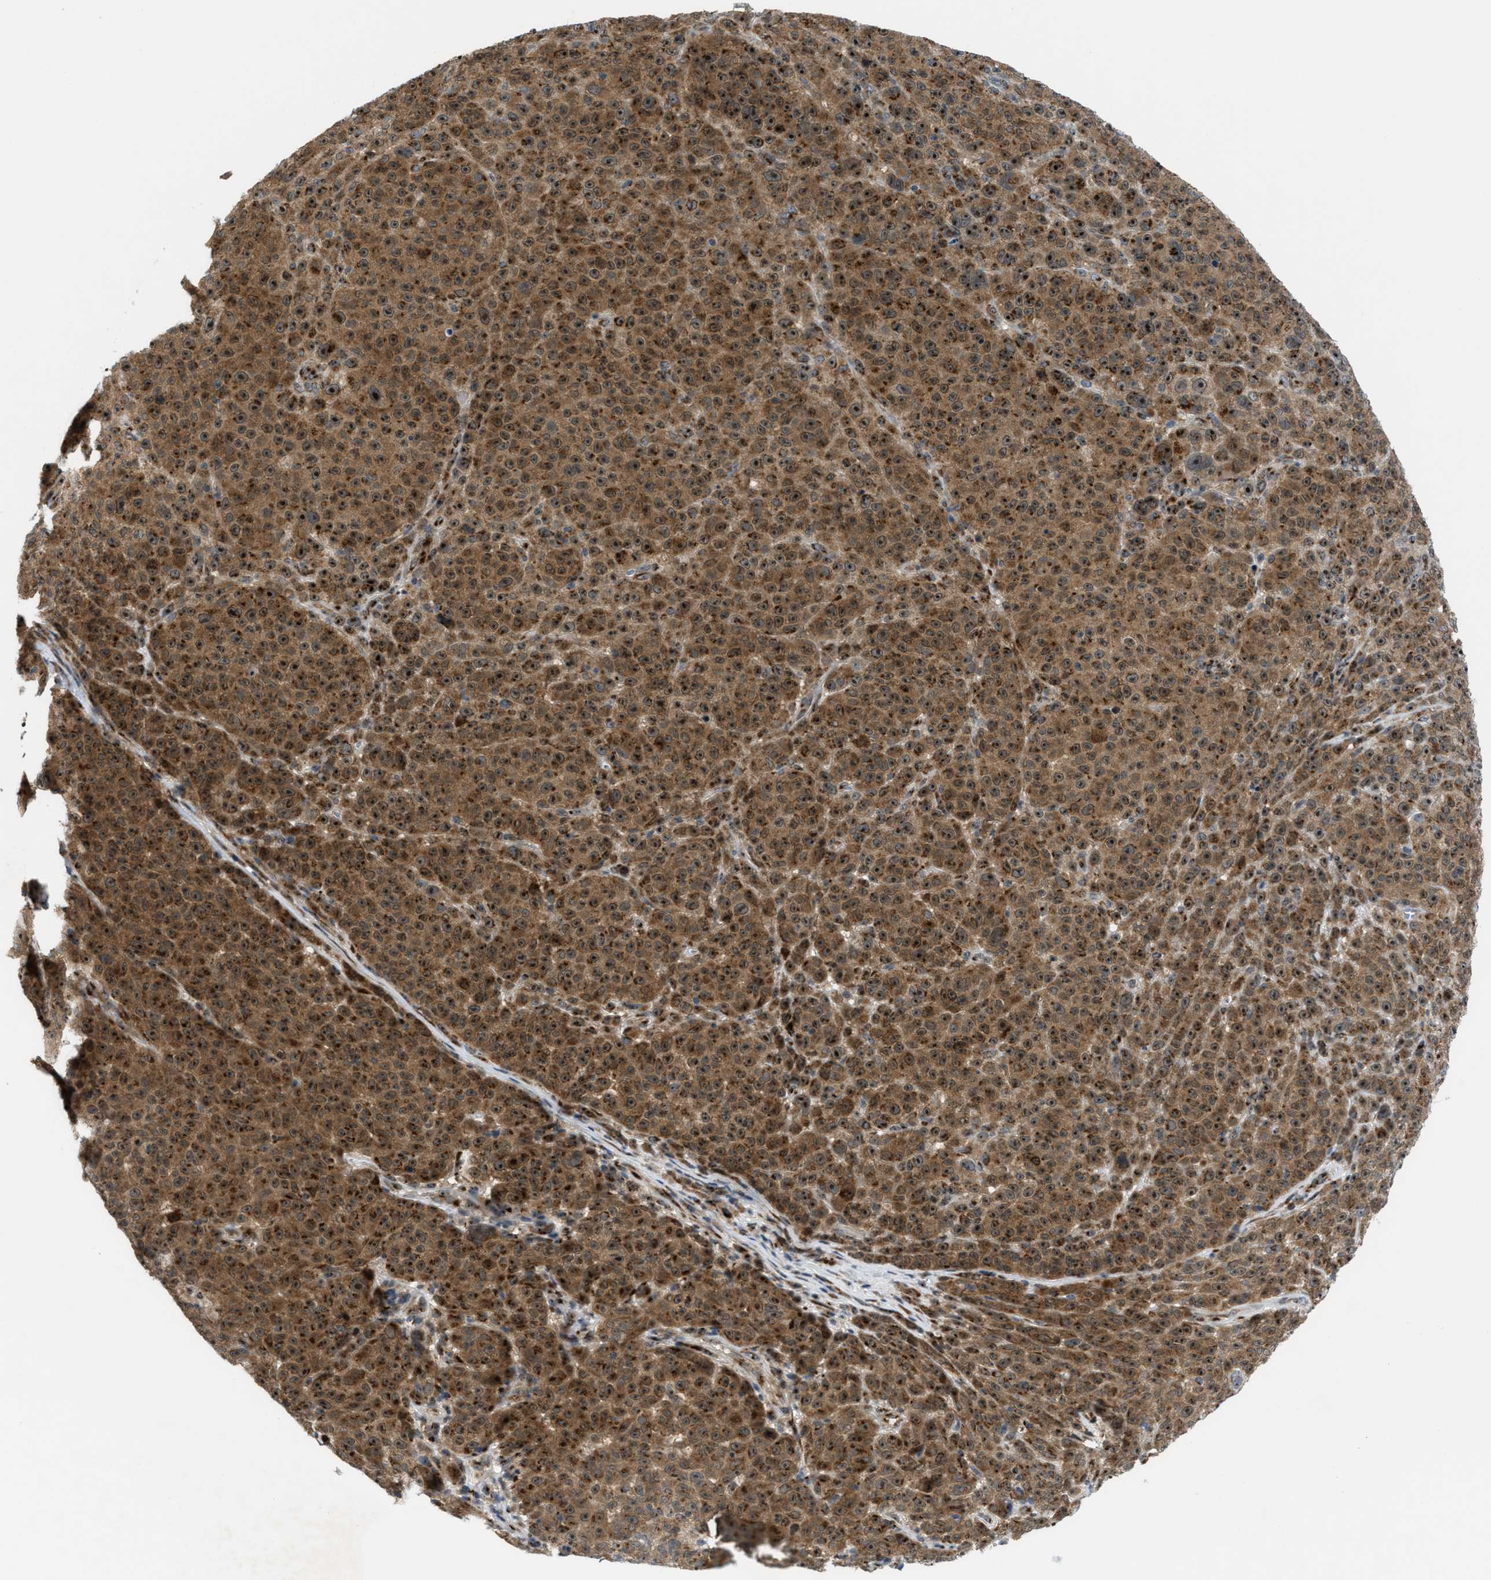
{"staining": {"intensity": "moderate", "quantity": ">75%", "location": "cytoplasmic/membranous,nuclear"}, "tissue": "melanoma", "cell_type": "Tumor cells", "image_type": "cancer", "snomed": [{"axis": "morphology", "description": "Malignant melanoma, NOS"}, {"axis": "topography", "description": "Skin"}], "caption": "Tumor cells demonstrate medium levels of moderate cytoplasmic/membranous and nuclear staining in about >75% of cells in malignant melanoma. (DAB (3,3'-diaminobenzidine) IHC with brightfield microscopy, high magnification).", "gene": "SLC38A10", "patient": {"sex": "female", "age": 82}}